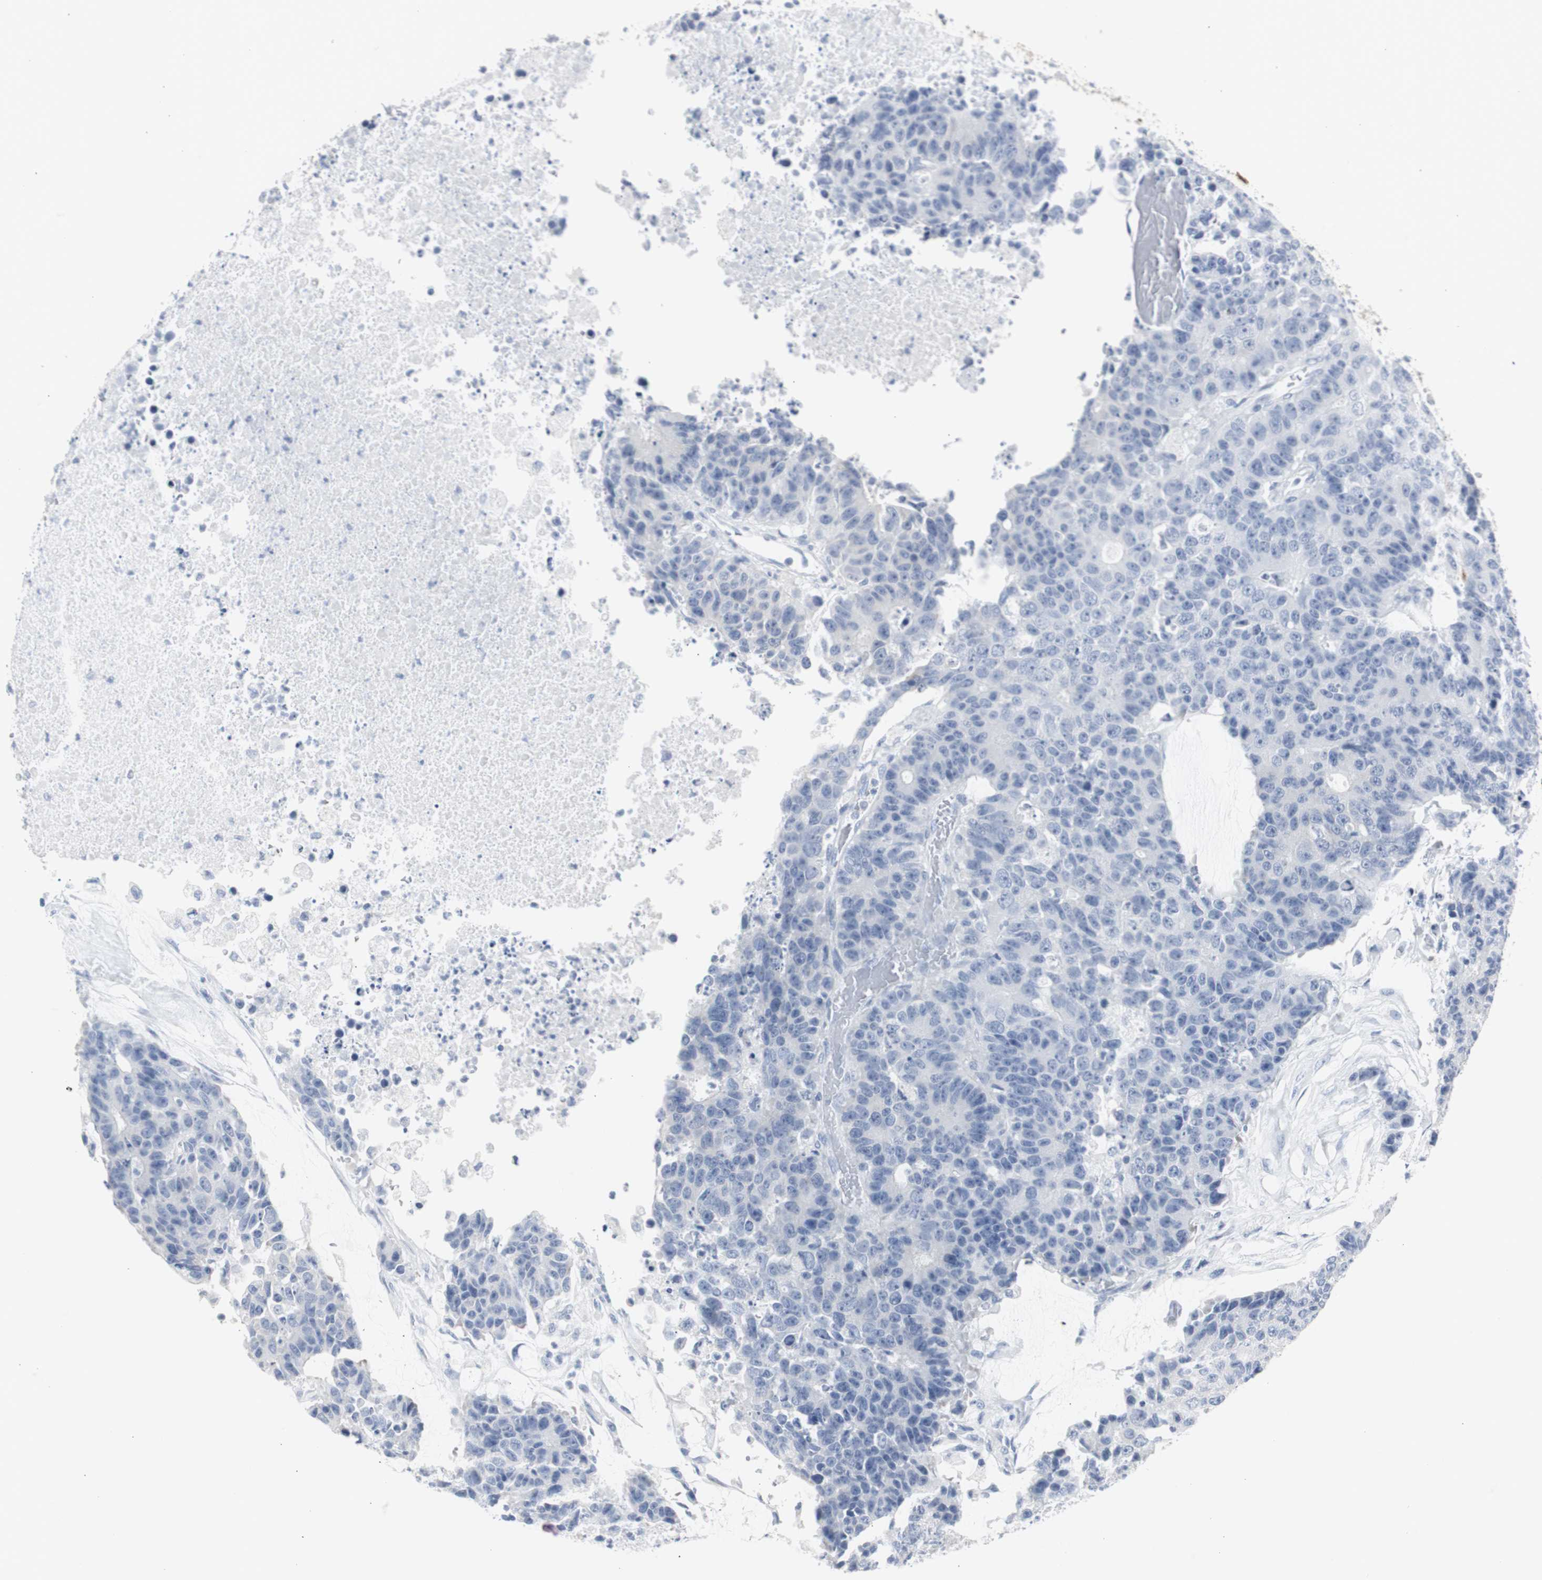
{"staining": {"intensity": "negative", "quantity": "none", "location": "none"}, "tissue": "colorectal cancer", "cell_type": "Tumor cells", "image_type": "cancer", "snomed": [{"axis": "morphology", "description": "Adenocarcinoma, NOS"}, {"axis": "topography", "description": "Colon"}], "caption": "A micrograph of colorectal adenocarcinoma stained for a protein demonstrates no brown staining in tumor cells.", "gene": "S100A7", "patient": {"sex": "female", "age": 86}}